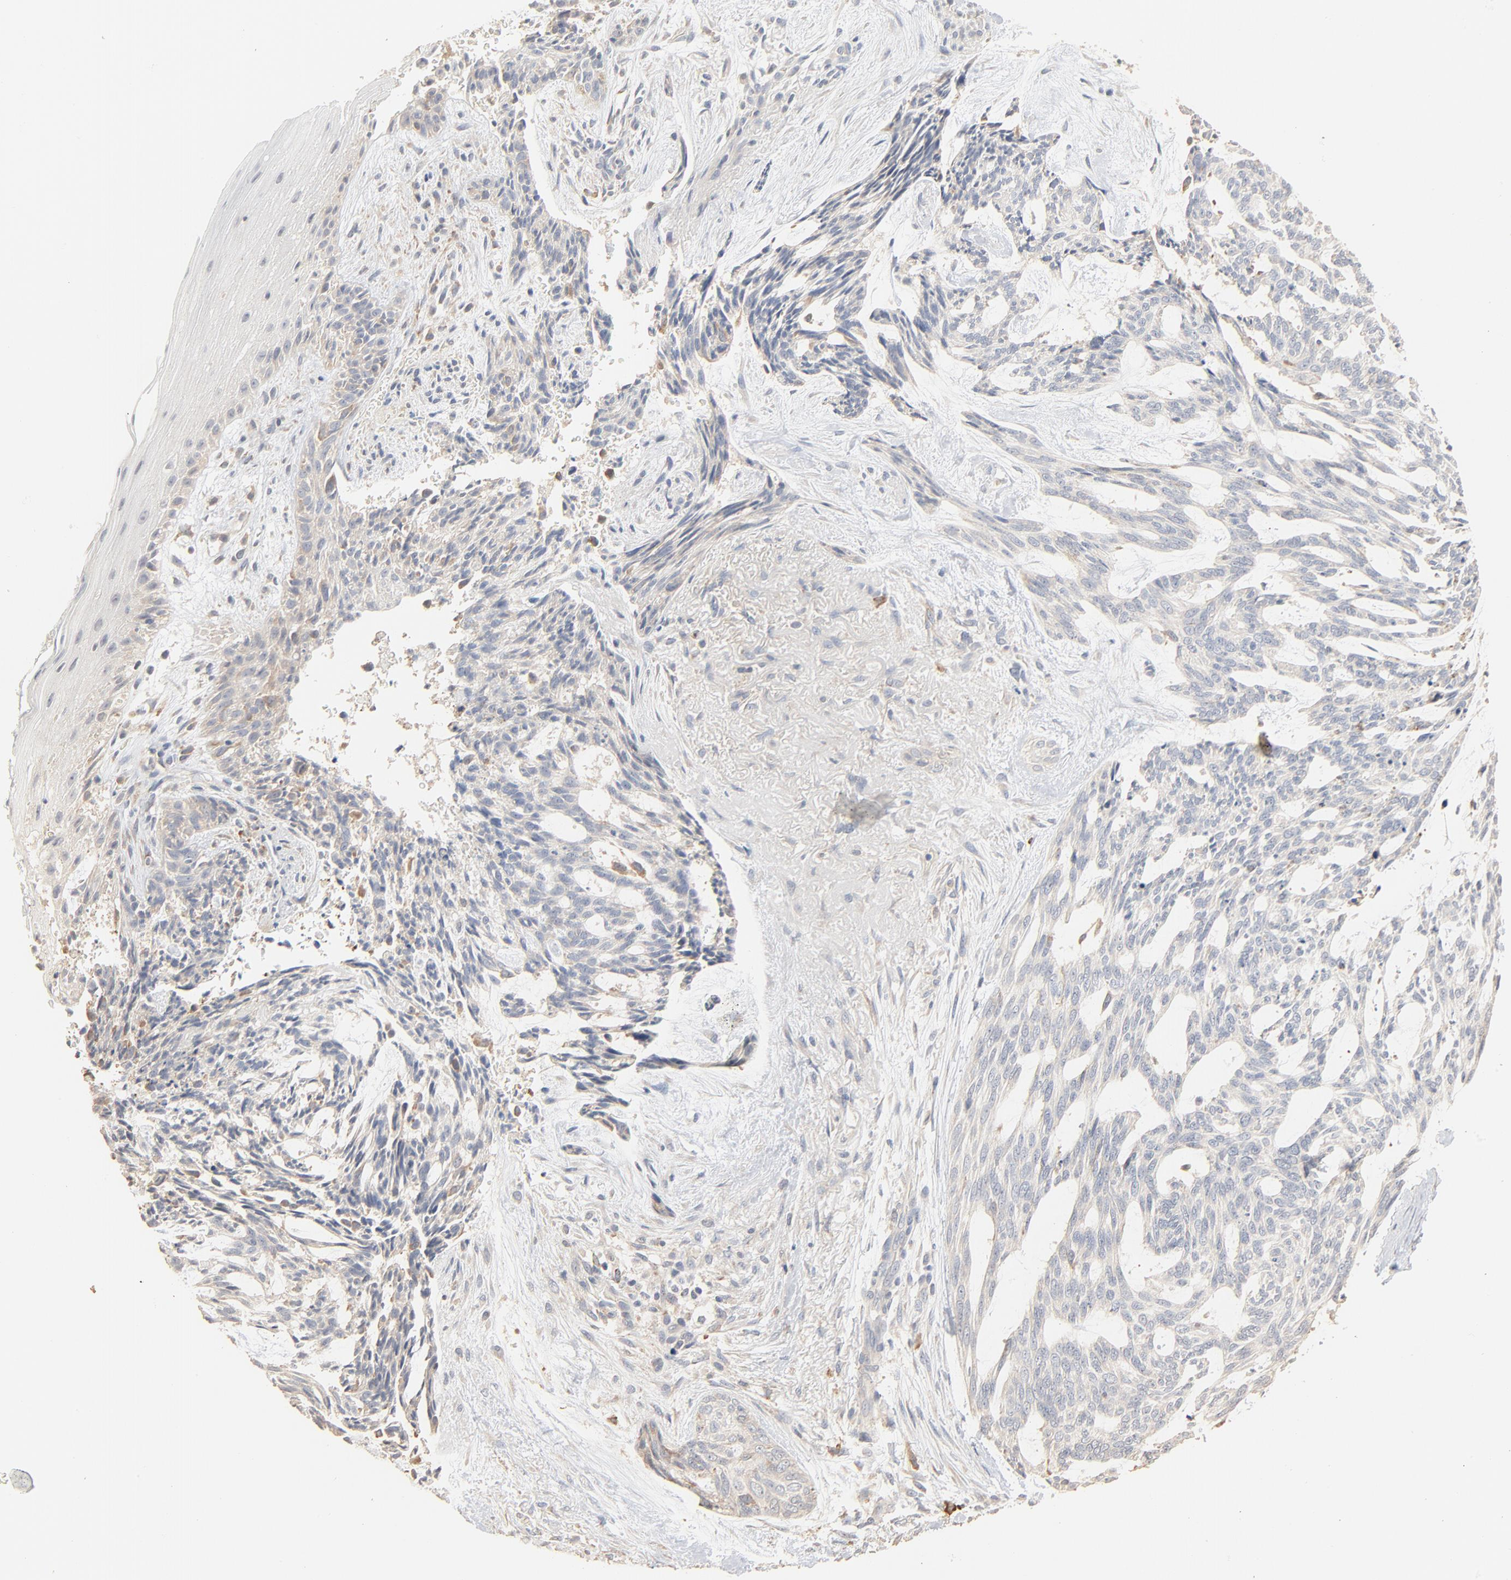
{"staining": {"intensity": "negative", "quantity": "none", "location": "none"}, "tissue": "skin cancer", "cell_type": "Tumor cells", "image_type": "cancer", "snomed": [{"axis": "morphology", "description": "Normal tissue, NOS"}, {"axis": "morphology", "description": "Basal cell carcinoma"}, {"axis": "topography", "description": "Skin"}], "caption": "A histopathology image of basal cell carcinoma (skin) stained for a protein exhibits no brown staining in tumor cells. (DAB immunohistochemistry (IHC) with hematoxylin counter stain).", "gene": "ZDHHC8", "patient": {"sex": "female", "age": 71}}